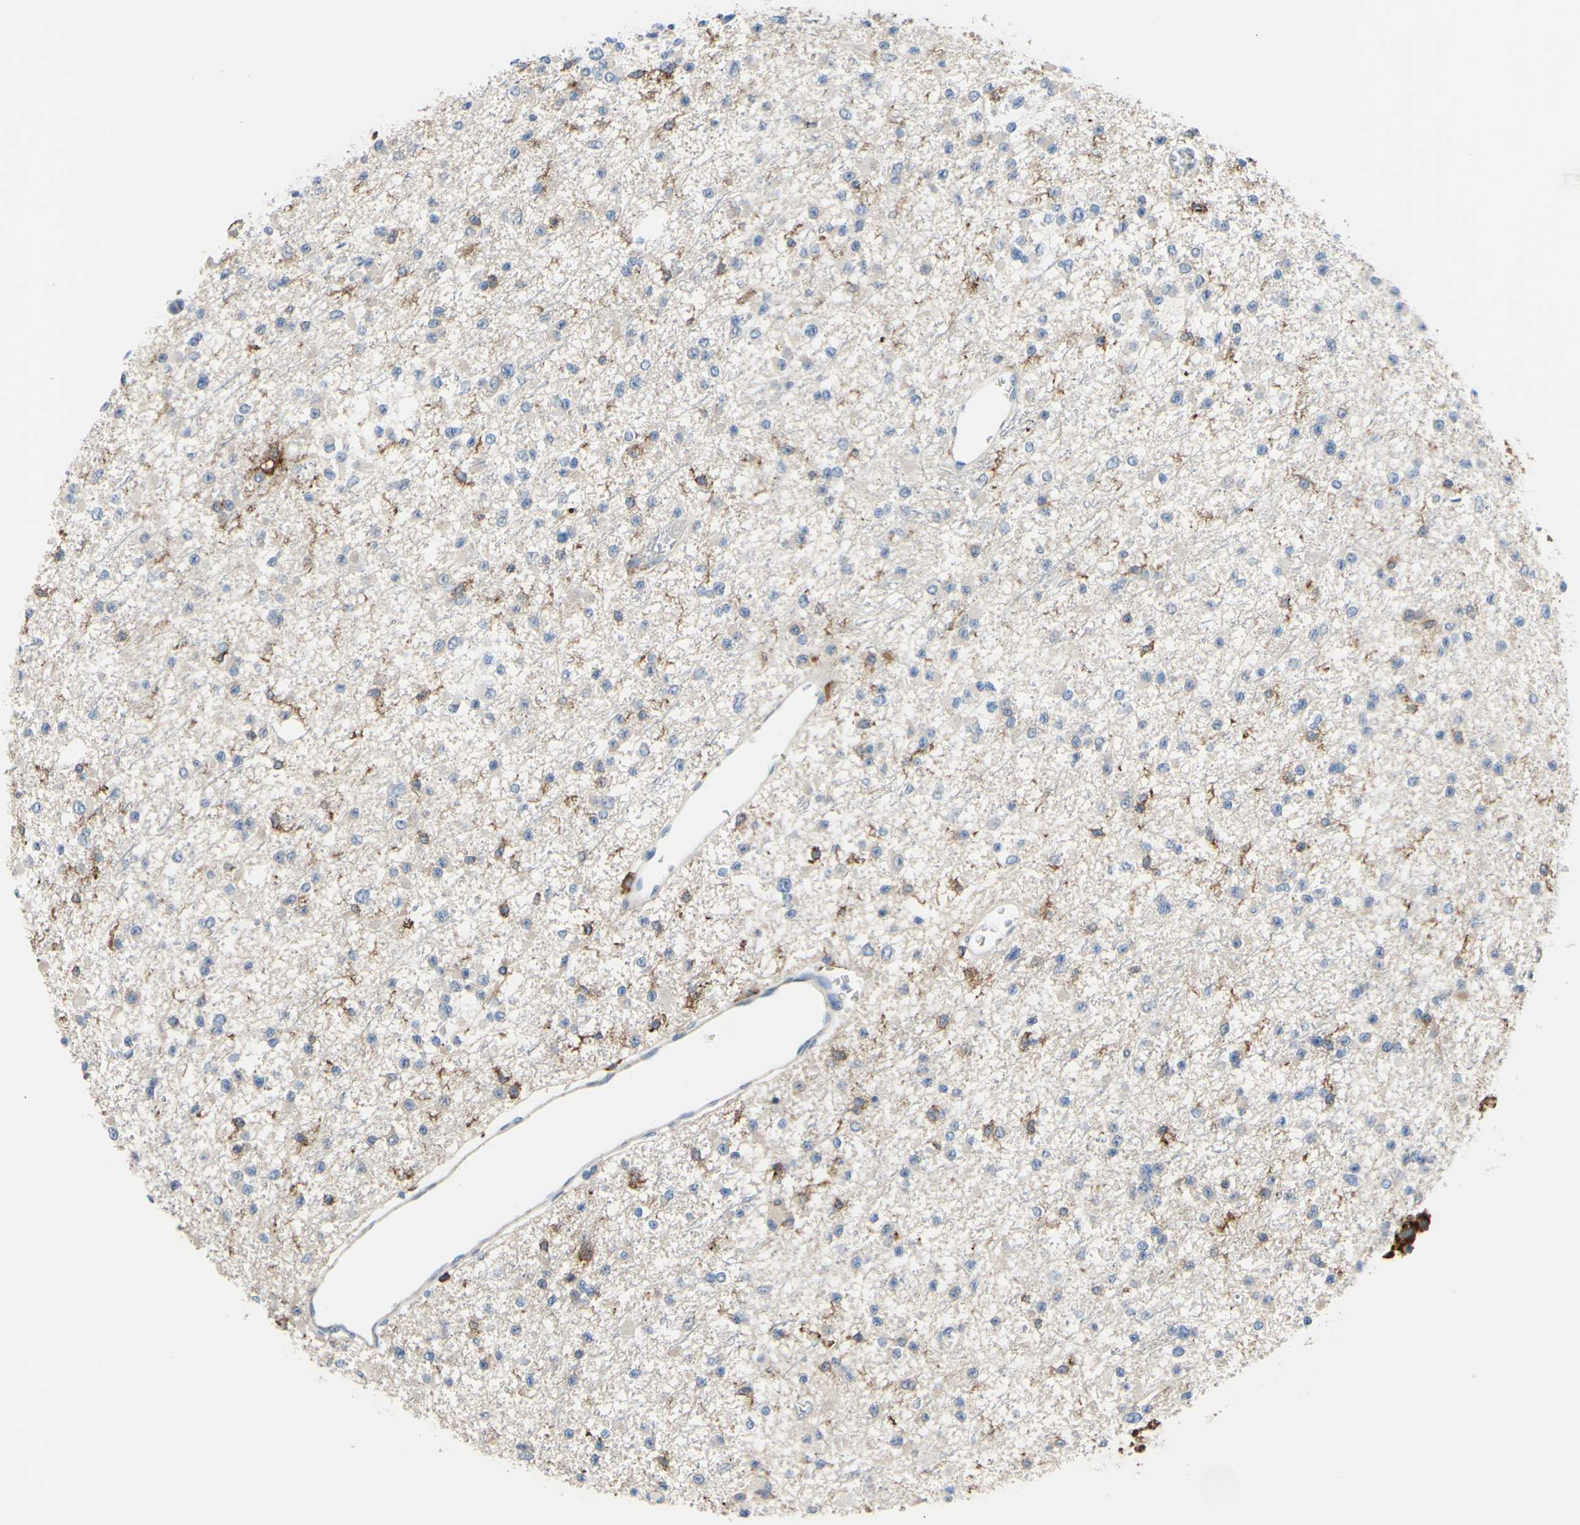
{"staining": {"intensity": "negative", "quantity": "none", "location": "none"}, "tissue": "glioma", "cell_type": "Tumor cells", "image_type": "cancer", "snomed": [{"axis": "morphology", "description": "Glioma, malignant, Low grade"}, {"axis": "topography", "description": "Brain"}], "caption": "An image of human glioma is negative for staining in tumor cells.", "gene": "FCGR2A", "patient": {"sex": "female", "age": 22}}